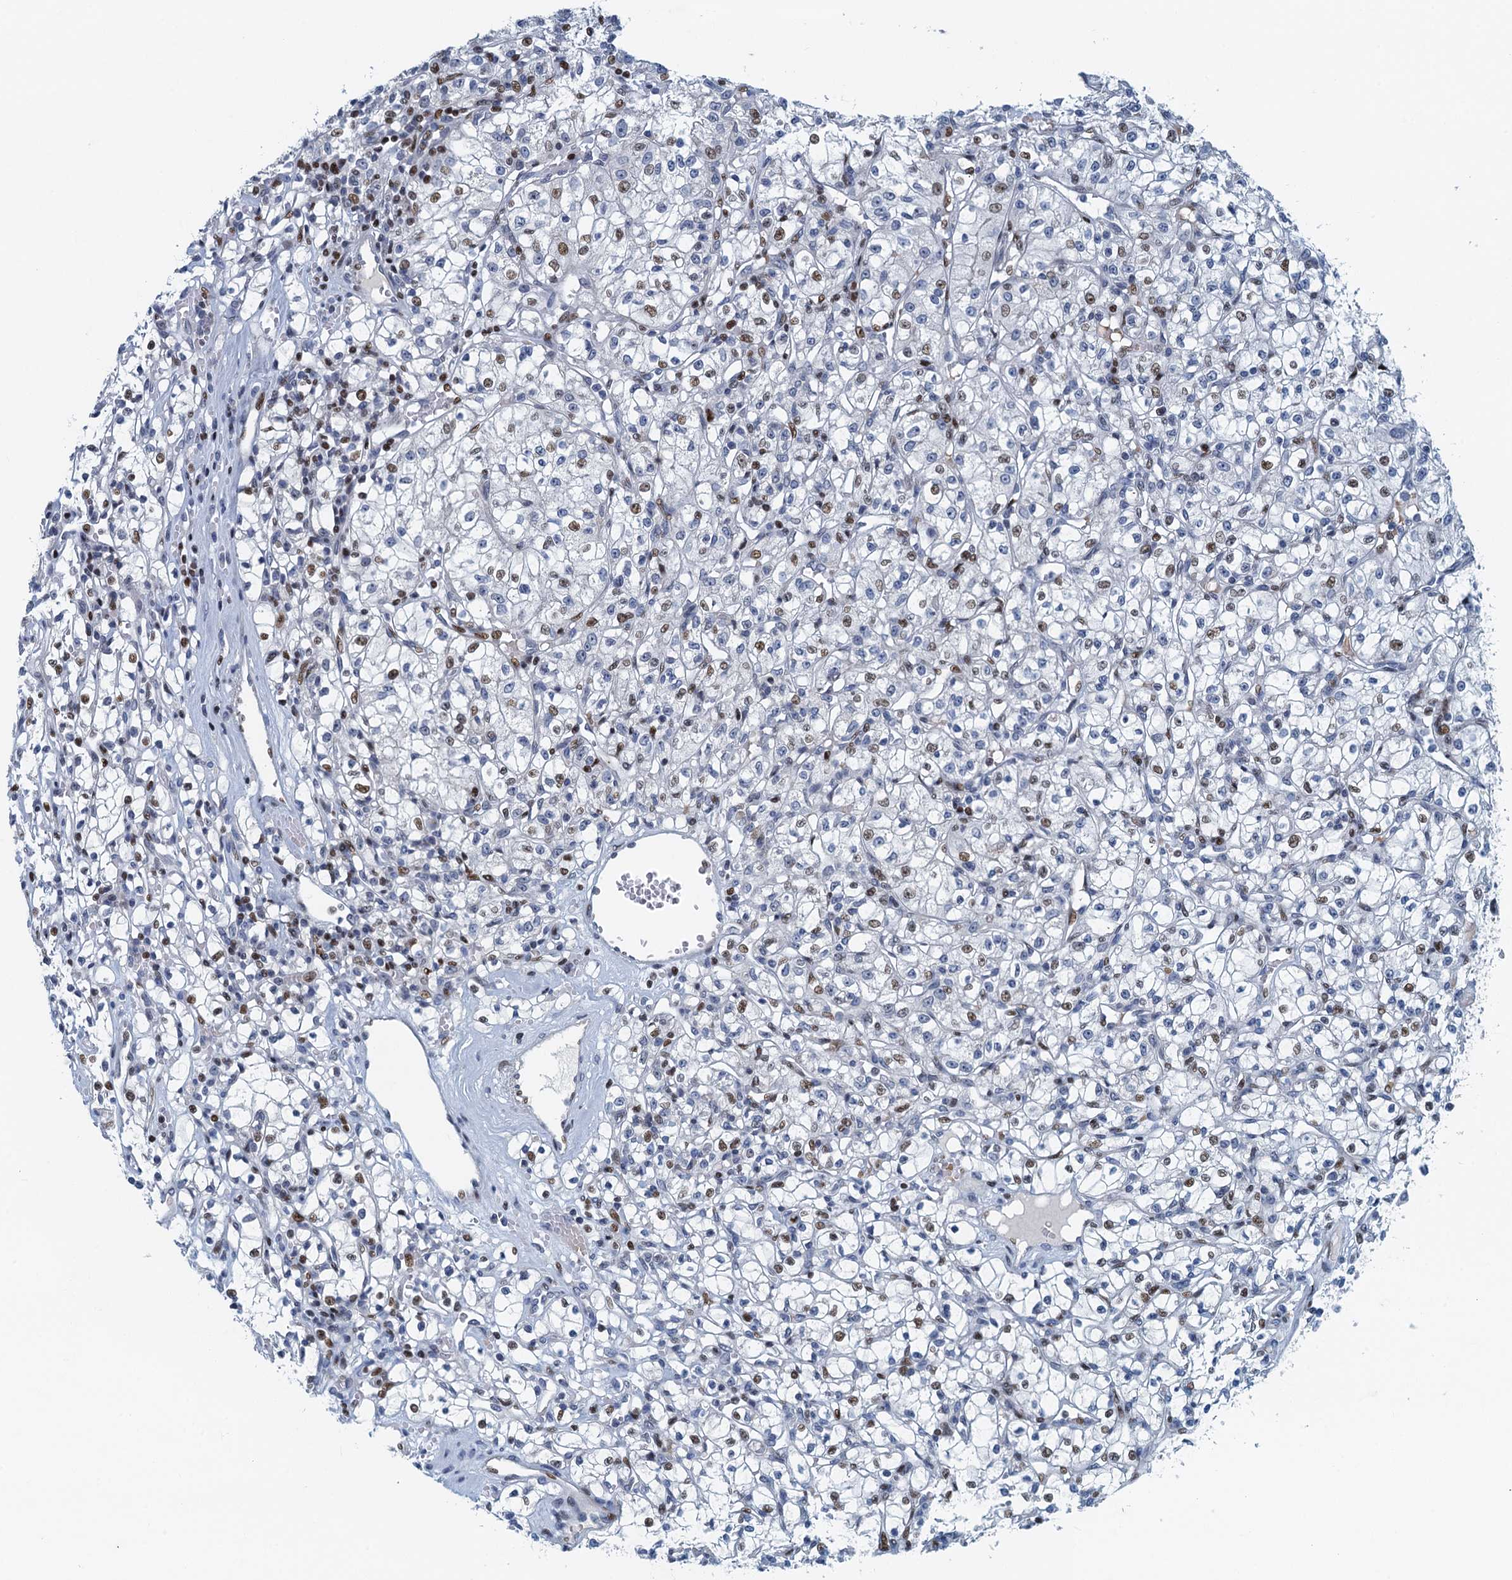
{"staining": {"intensity": "moderate", "quantity": "25%-75%", "location": "nuclear"}, "tissue": "renal cancer", "cell_type": "Tumor cells", "image_type": "cancer", "snomed": [{"axis": "morphology", "description": "Adenocarcinoma, NOS"}, {"axis": "topography", "description": "Kidney"}], "caption": "Human renal adenocarcinoma stained with a brown dye displays moderate nuclear positive expression in approximately 25%-75% of tumor cells.", "gene": "ANKRD13D", "patient": {"sex": "female", "age": 59}}